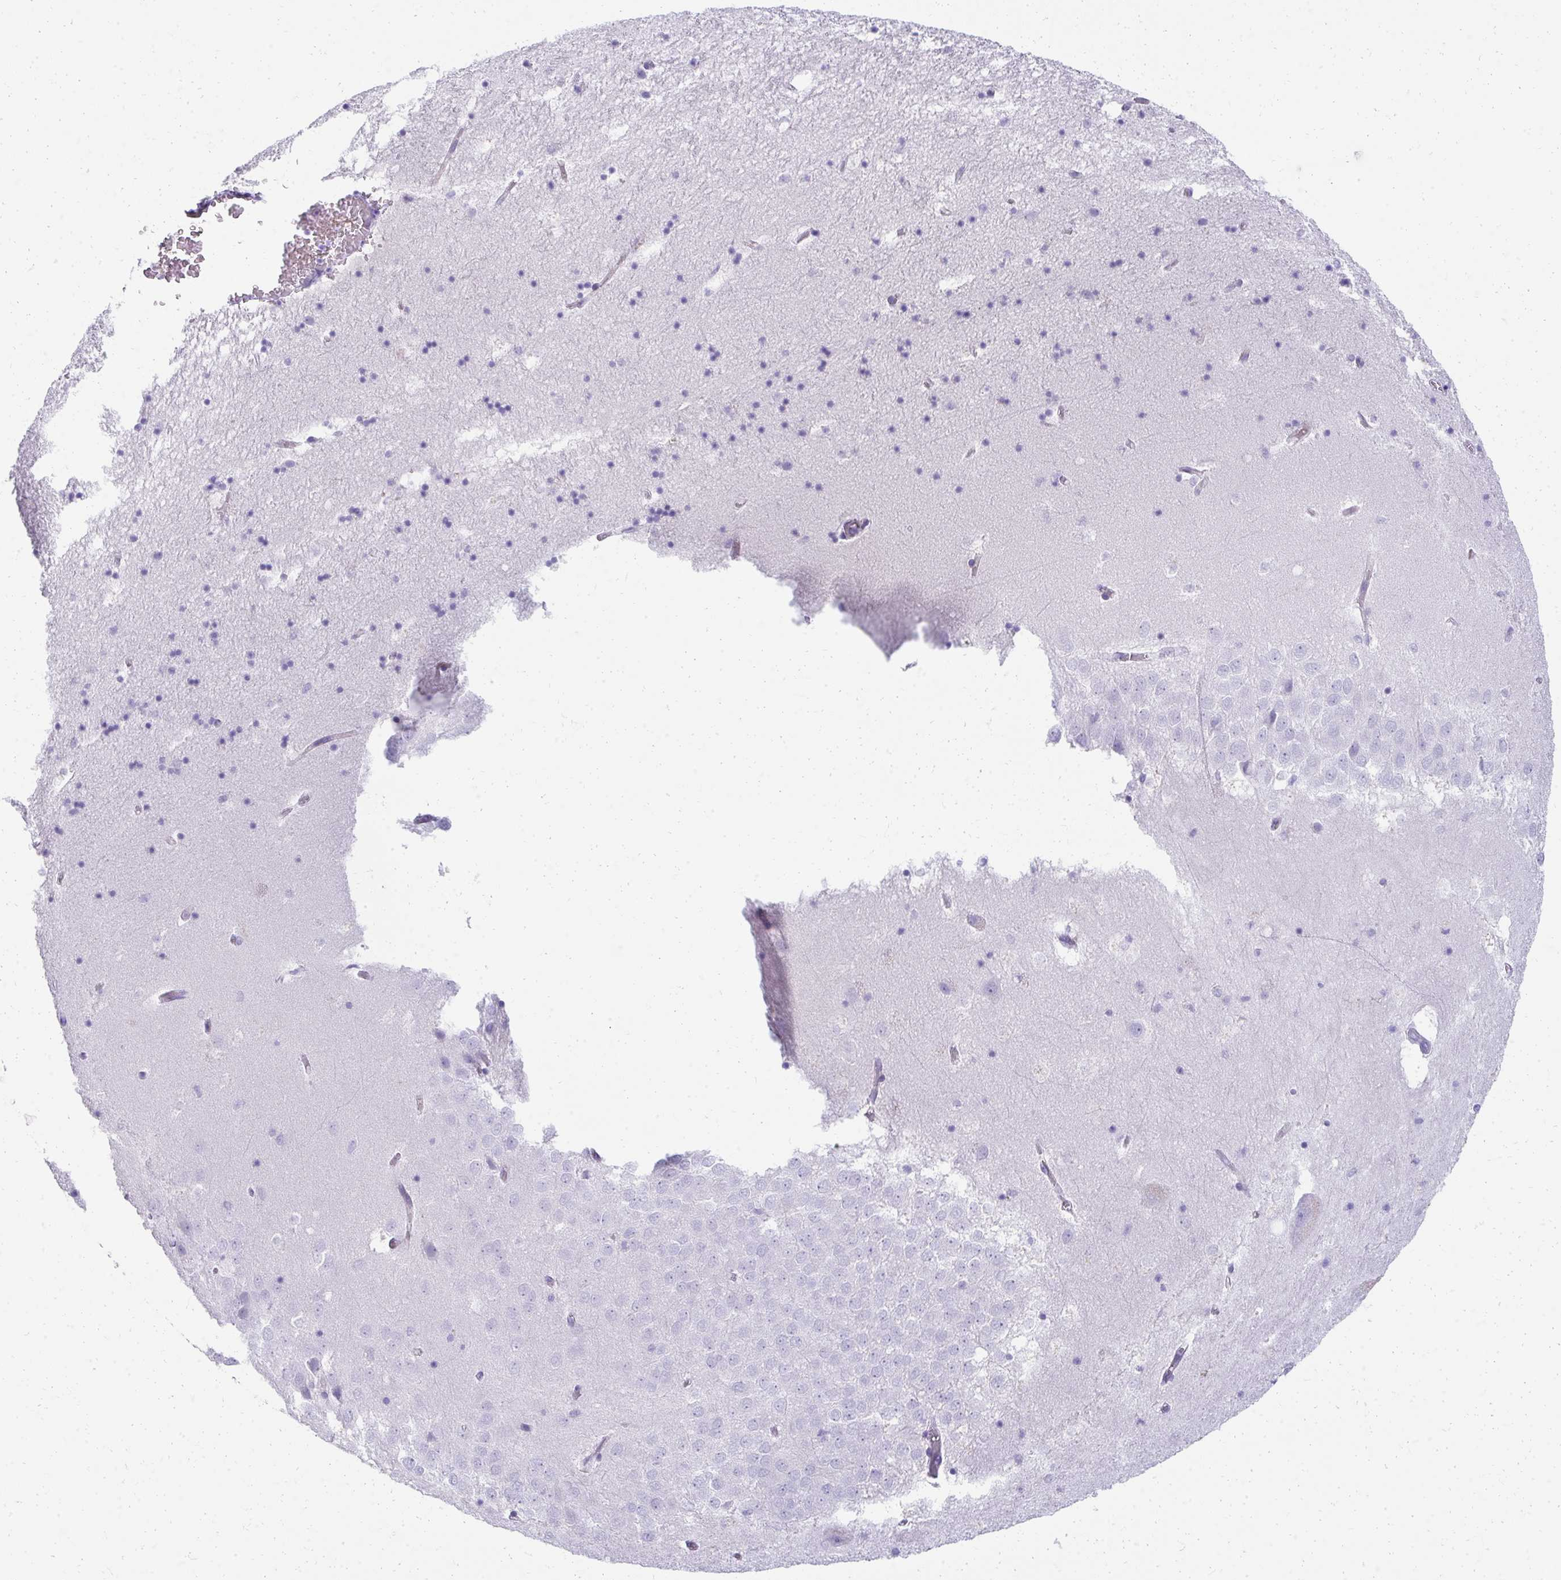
{"staining": {"intensity": "negative", "quantity": "none", "location": "none"}, "tissue": "hippocampus", "cell_type": "Glial cells", "image_type": "normal", "snomed": [{"axis": "morphology", "description": "Normal tissue, NOS"}, {"axis": "topography", "description": "Hippocampus"}], "caption": "This photomicrograph is of benign hippocampus stained with IHC to label a protein in brown with the nuclei are counter-stained blue. There is no staining in glial cells.", "gene": "SEC14L3", "patient": {"sex": "male", "age": 58}}